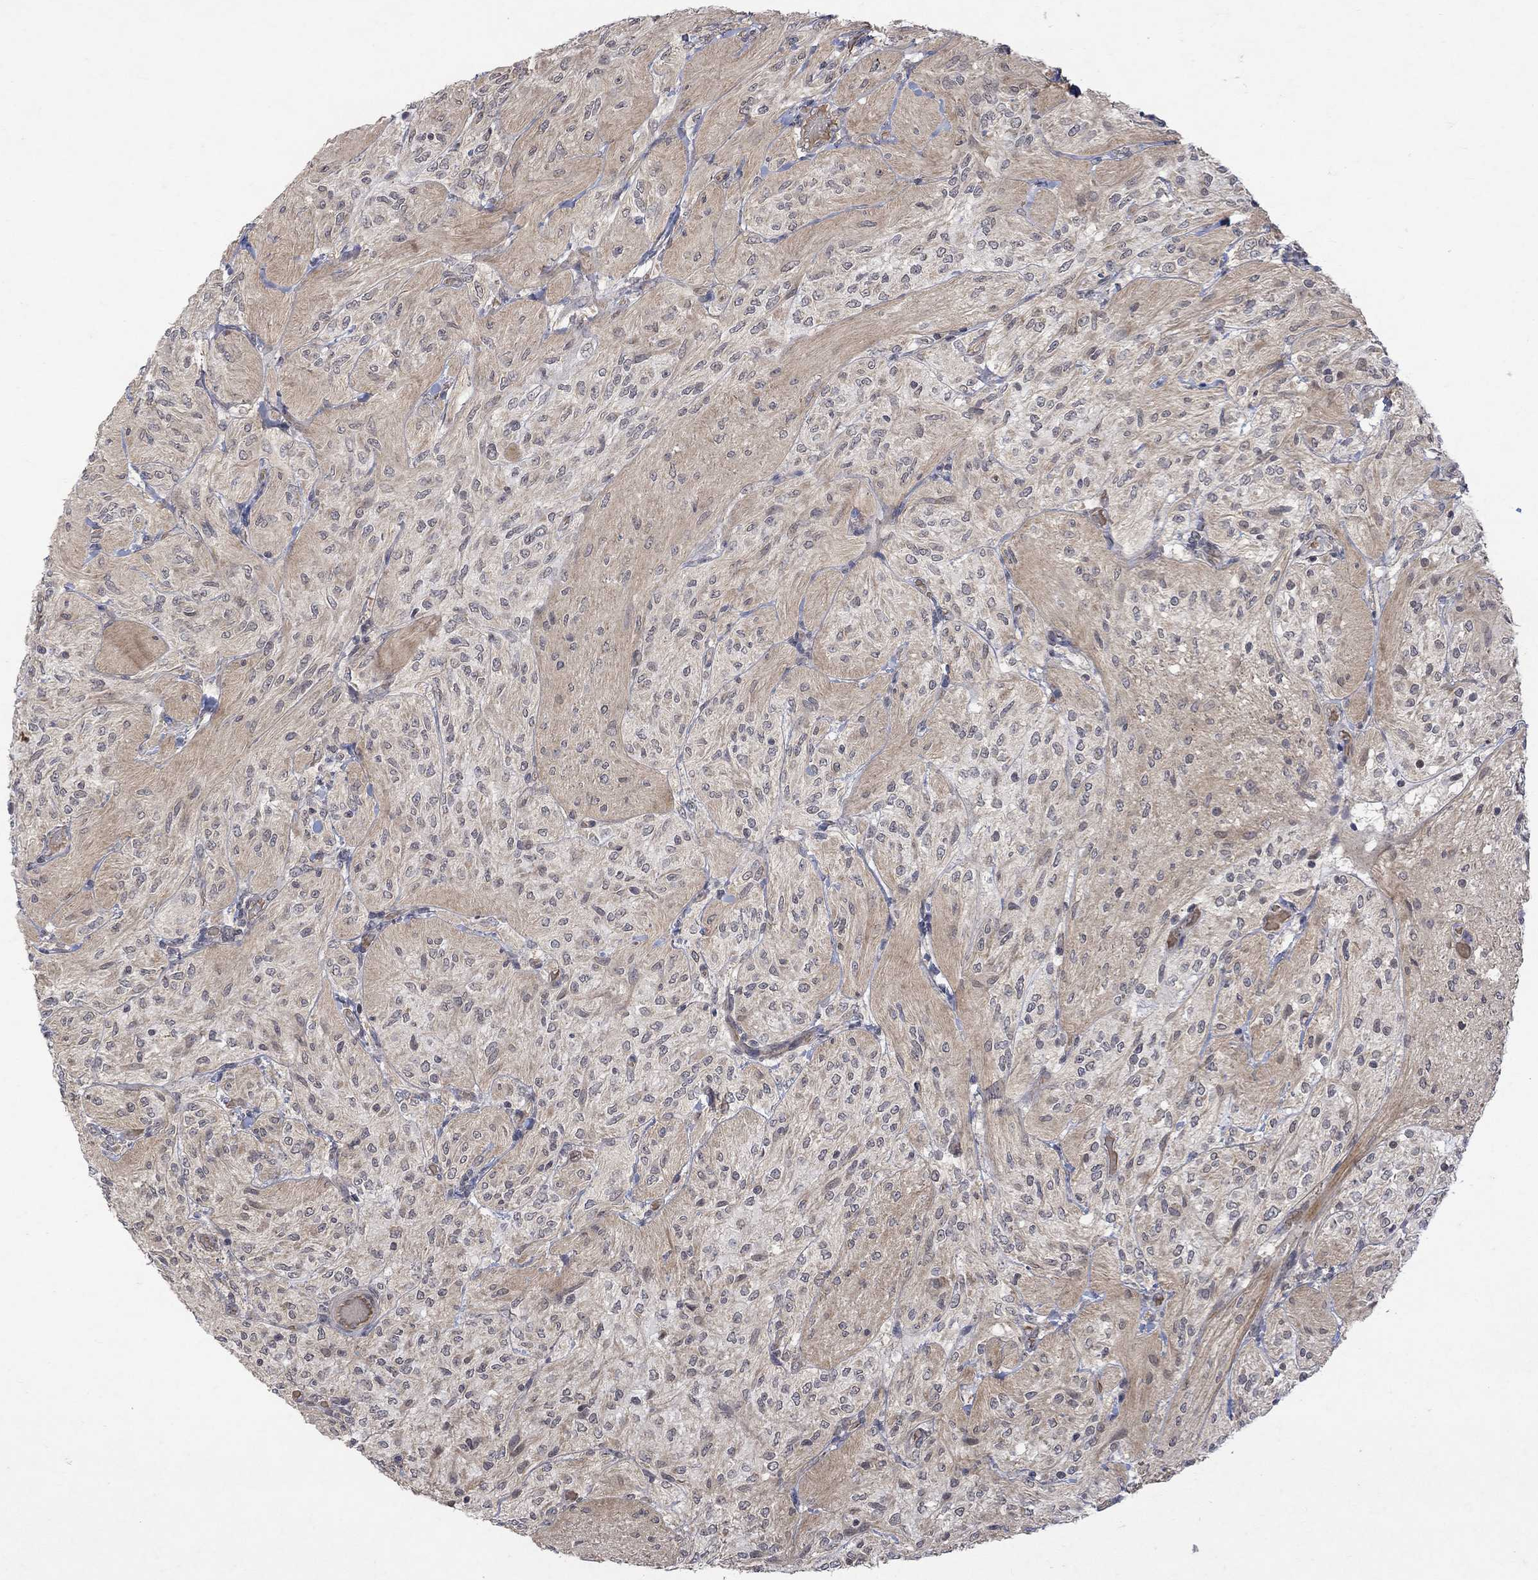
{"staining": {"intensity": "negative", "quantity": "none", "location": "none"}, "tissue": "glioma", "cell_type": "Tumor cells", "image_type": "cancer", "snomed": [{"axis": "morphology", "description": "Glioma, malignant, Low grade"}, {"axis": "topography", "description": "Brain"}], "caption": "Immunohistochemistry histopathology image of malignant glioma (low-grade) stained for a protein (brown), which exhibits no staining in tumor cells.", "gene": "GRIN2D", "patient": {"sex": "male", "age": 3}}